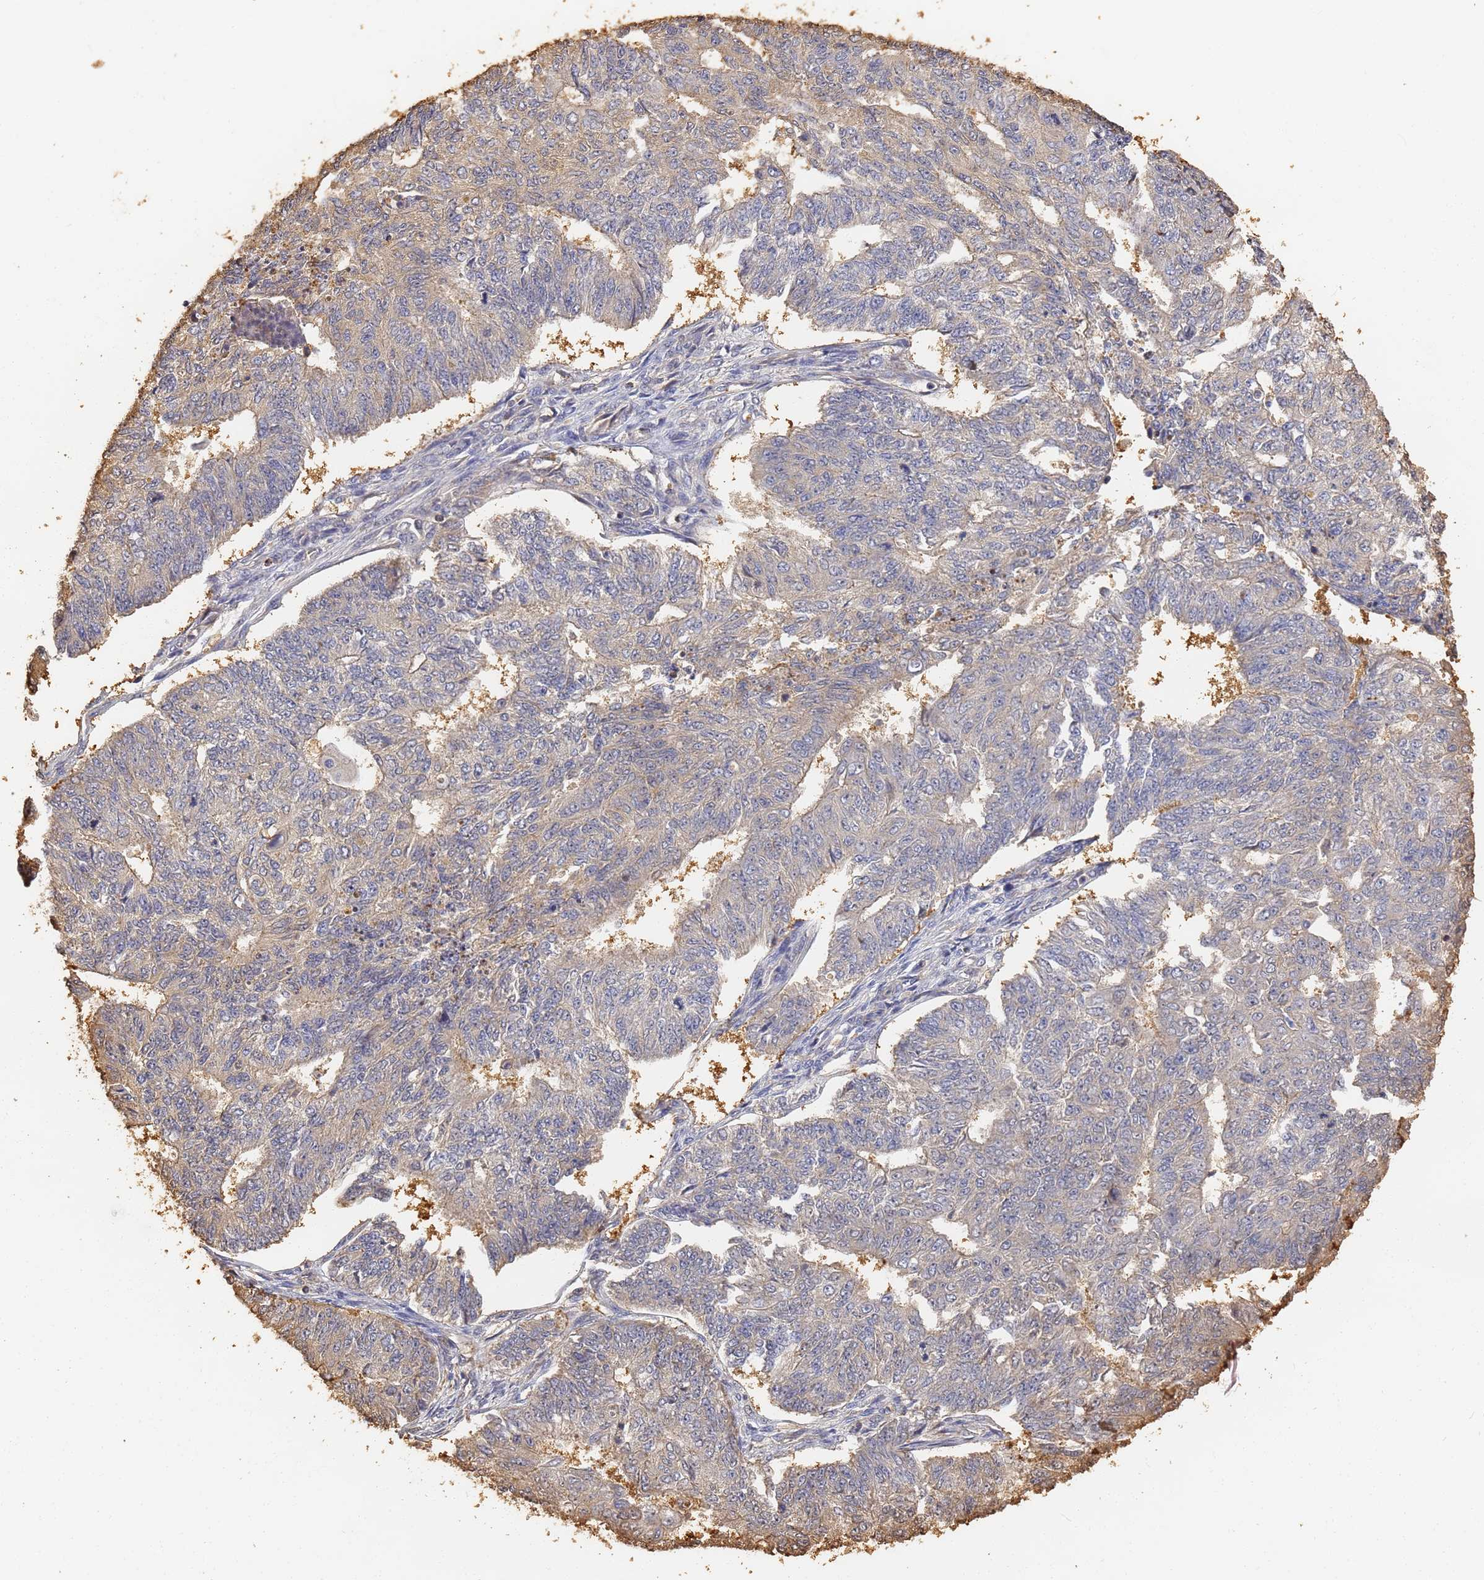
{"staining": {"intensity": "weak", "quantity": "<25%", "location": "cytoplasmic/membranous"}, "tissue": "endometrial cancer", "cell_type": "Tumor cells", "image_type": "cancer", "snomed": [{"axis": "morphology", "description": "Adenocarcinoma, NOS"}, {"axis": "topography", "description": "Endometrium"}], "caption": "Endometrial cancer (adenocarcinoma) stained for a protein using IHC demonstrates no positivity tumor cells.", "gene": "JAK2", "patient": {"sex": "female", "age": 32}}